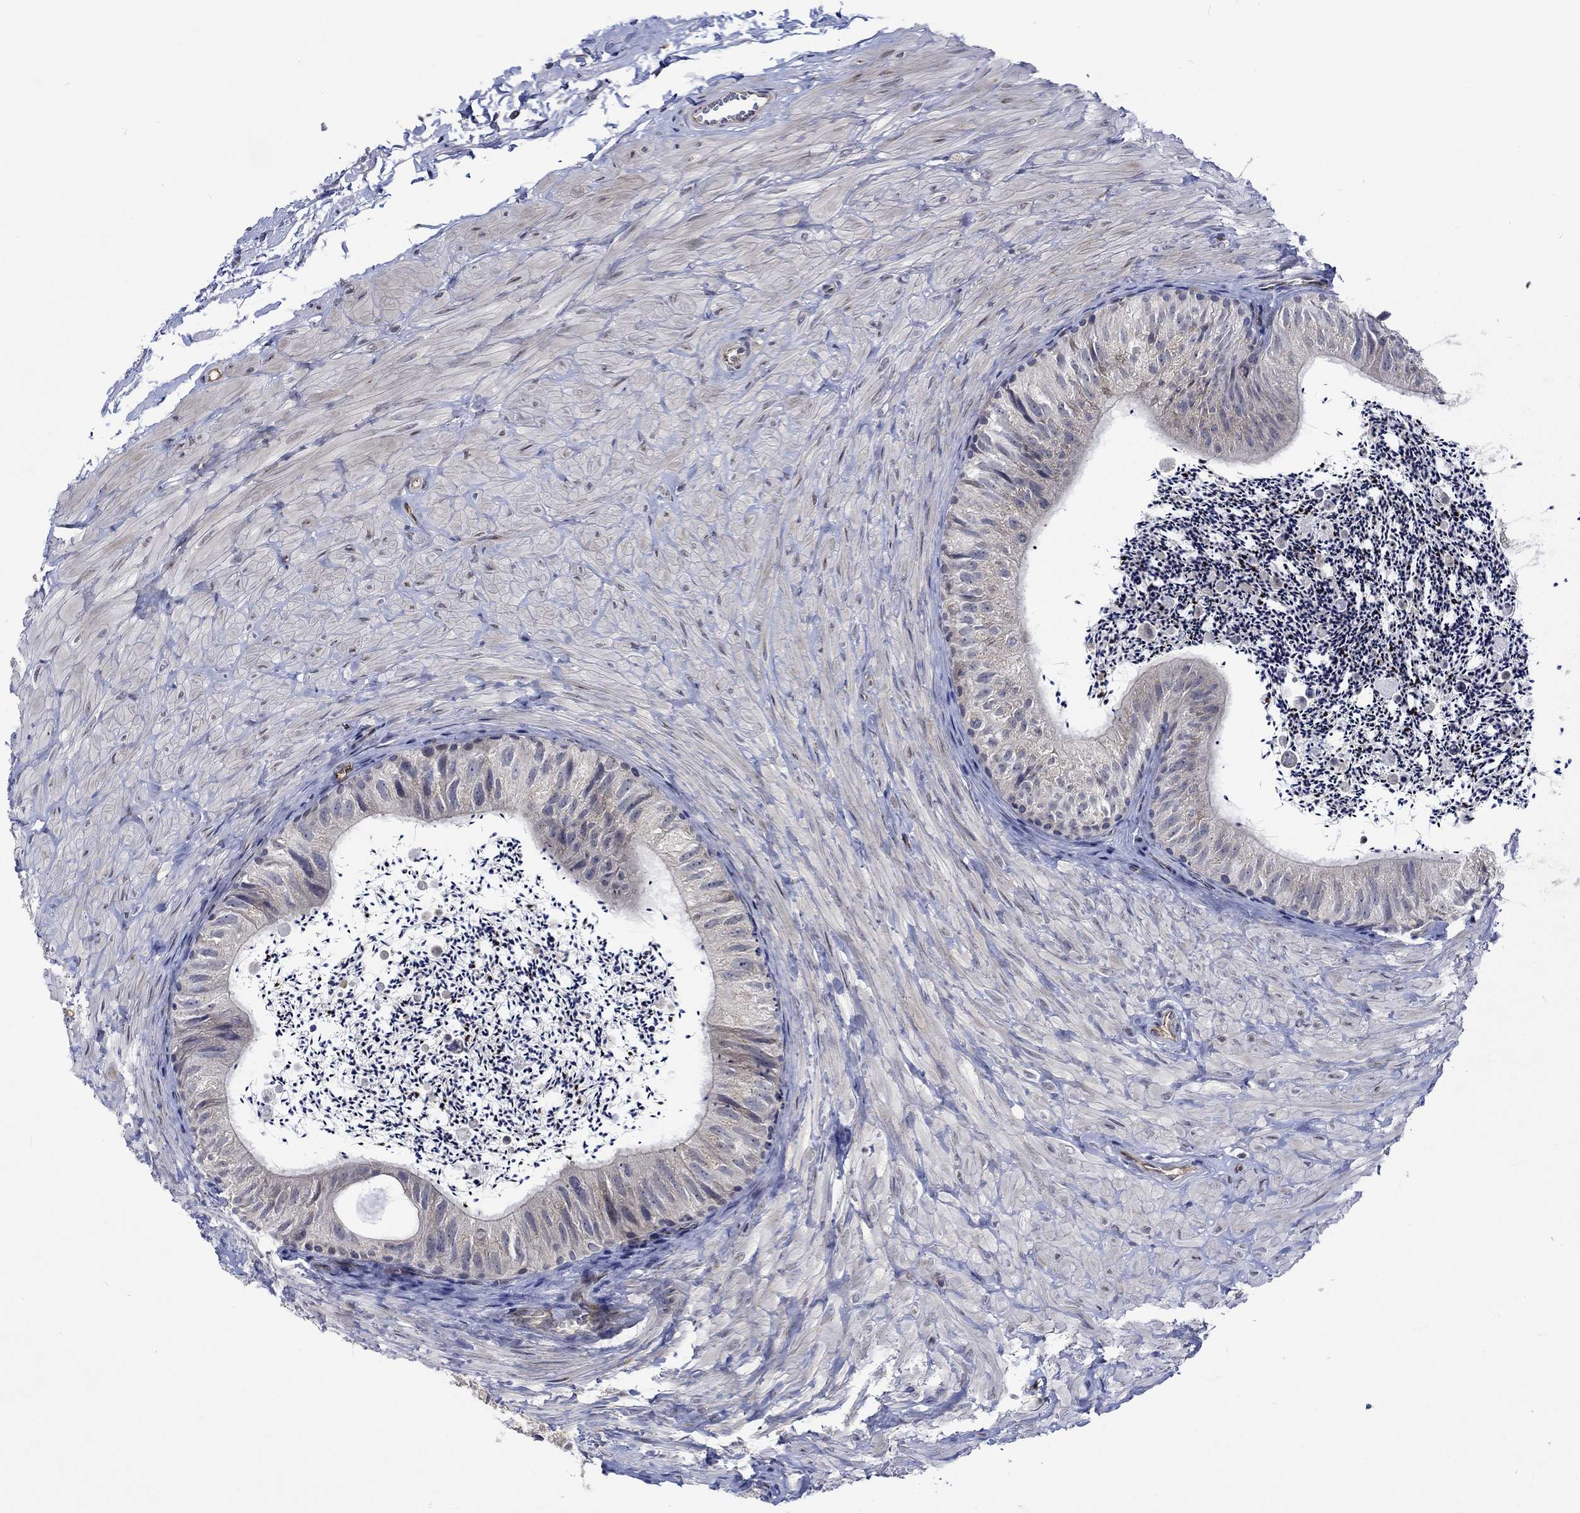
{"staining": {"intensity": "negative", "quantity": "none", "location": "none"}, "tissue": "epididymis", "cell_type": "Glandular cells", "image_type": "normal", "snomed": [{"axis": "morphology", "description": "Normal tissue, NOS"}, {"axis": "topography", "description": "Epididymis"}], "caption": "Immunohistochemistry histopathology image of normal epididymis stained for a protein (brown), which shows no expression in glandular cells.", "gene": "GJA5", "patient": {"sex": "male", "age": 32}}